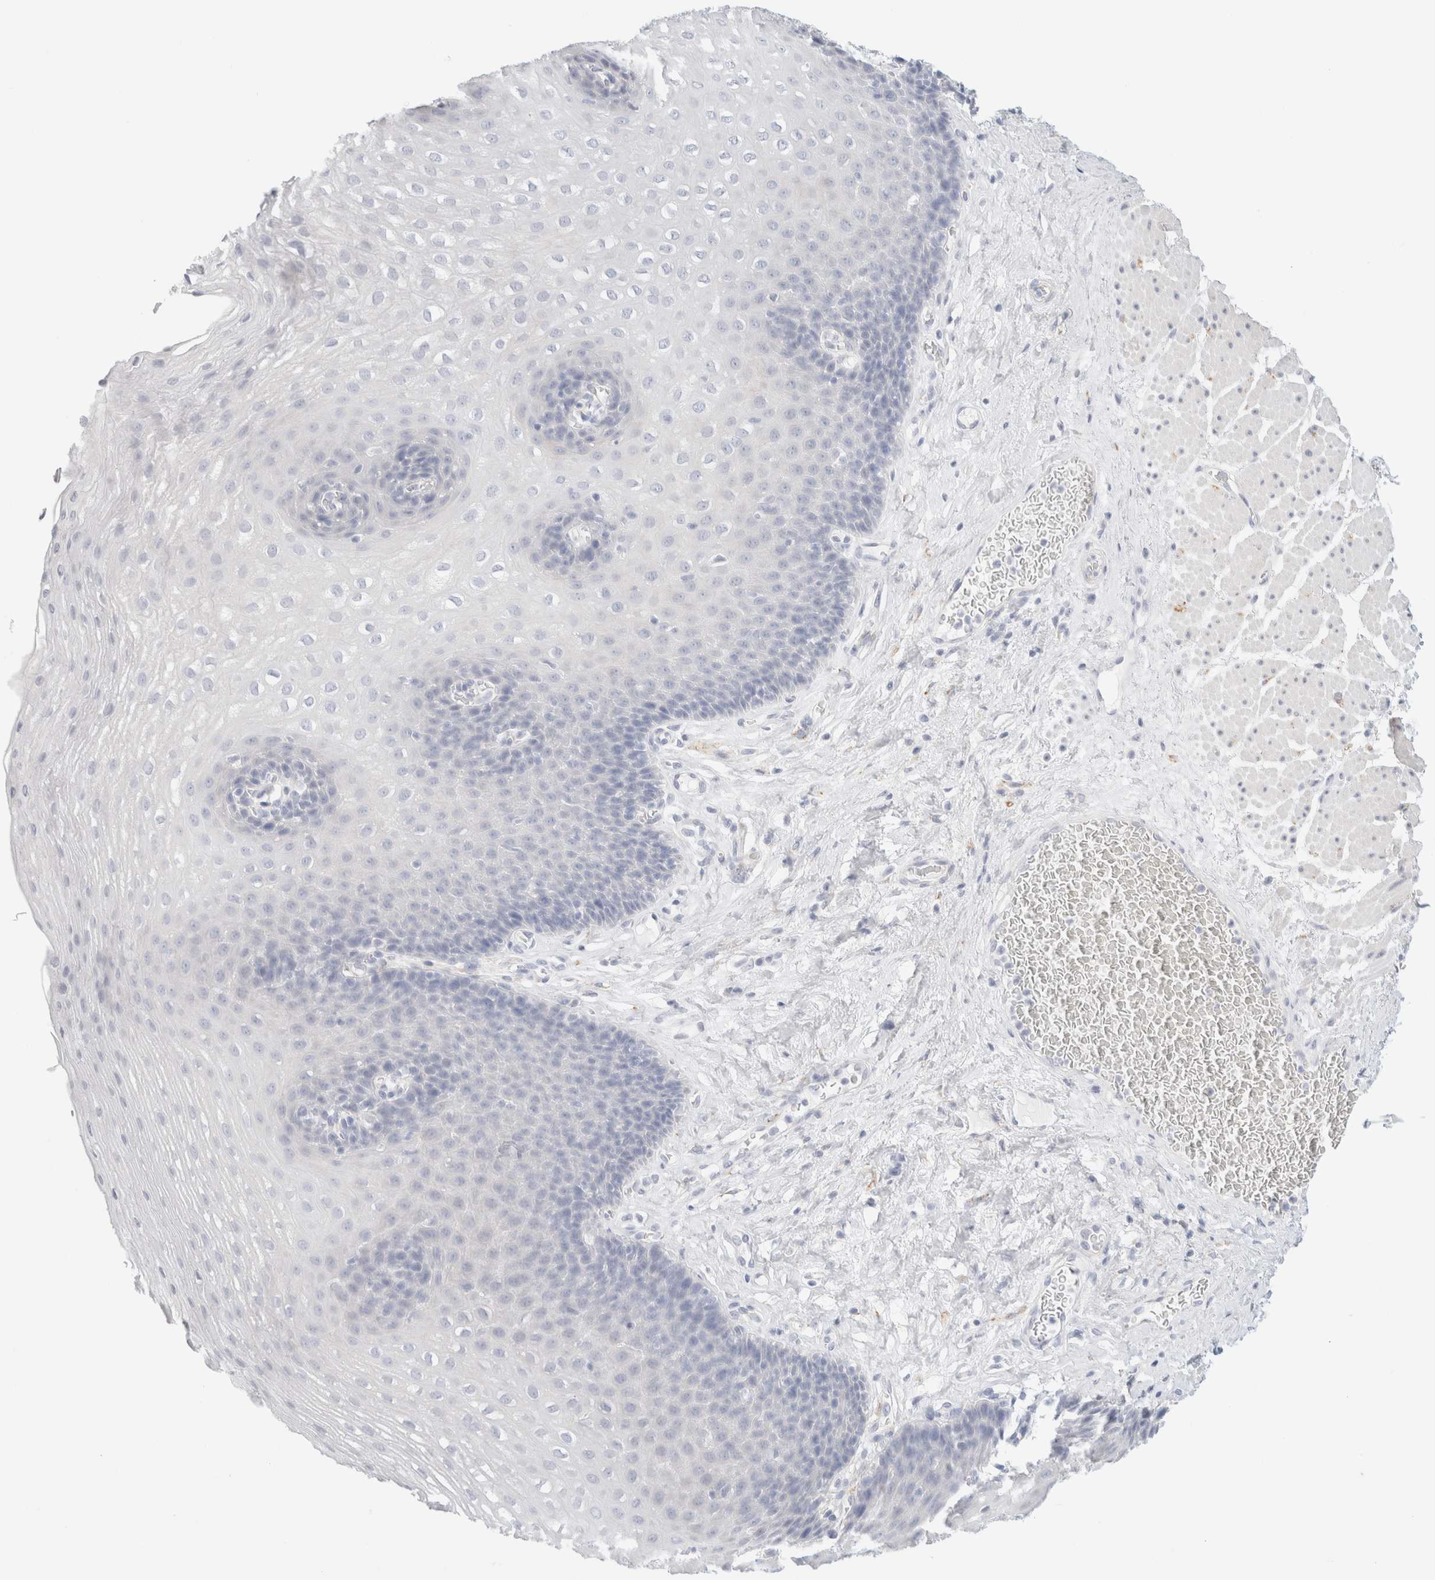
{"staining": {"intensity": "negative", "quantity": "none", "location": "none"}, "tissue": "esophagus", "cell_type": "Squamous epithelial cells", "image_type": "normal", "snomed": [{"axis": "morphology", "description": "Normal tissue, NOS"}, {"axis": "topography", "description": "Esophagus"}], "caption": "High power microscopy histopathology image of an immunohistochemistry (IHC) histopathology image of unremarkable esophagus, revealing no significant staining in squamous epithelial cells.", "gene": "RTN4", "patient": {"sex": "female", "age": 66}}